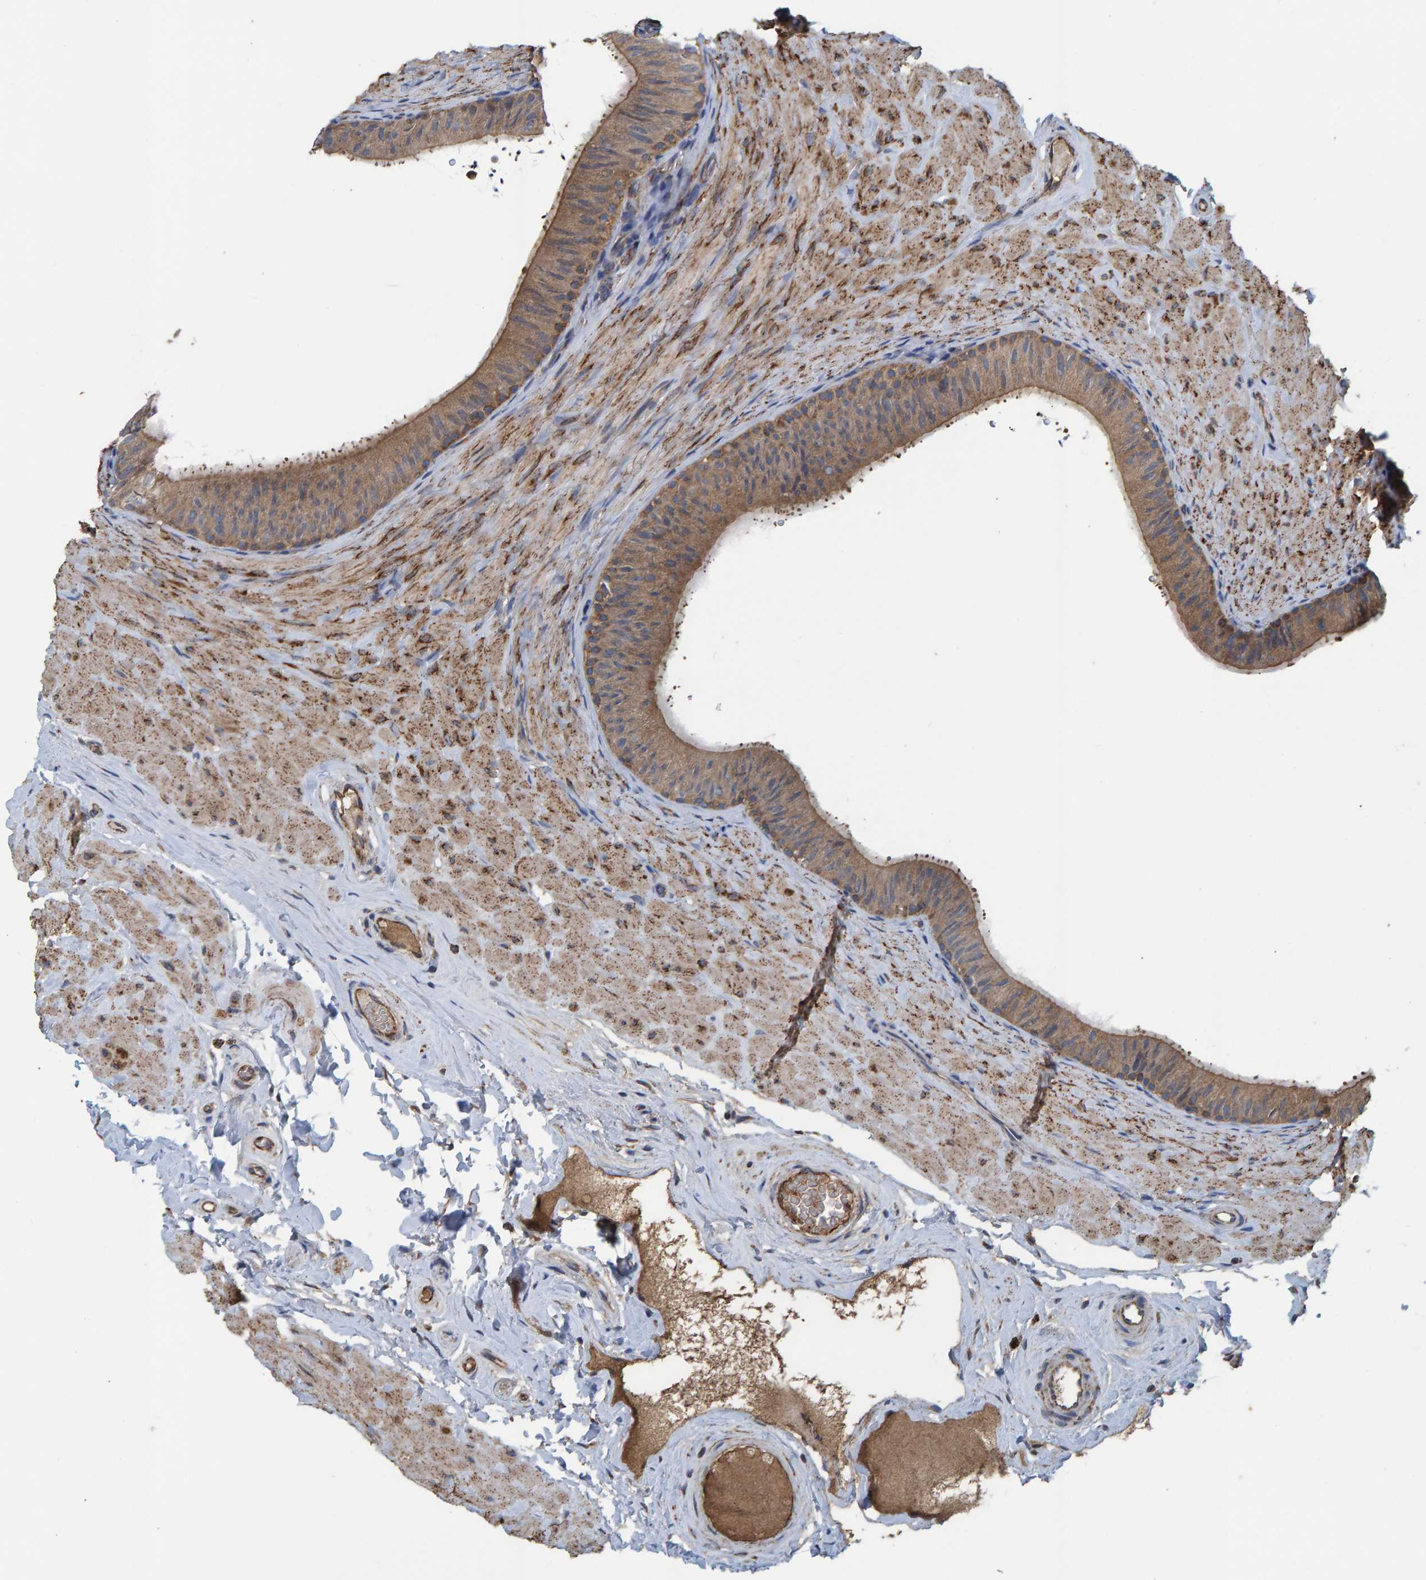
{"staining": {"intensity": "moderate", "quantity": ">75%", "location": "cytoplasmic/membranous"}, "tissue": "epididymis", "cell_type": "Glandular cells", "image_type": "normal", "snomed": [{"axis": "morphology", "description": "Normal tissue, NOS"}, {"axis": "topography", "description": "Epididymis"}], "caption": "Protein expression by immunohistochemistry exhibits moderate cytoplasmic/membranous positivity in about >75% of glandular cells in unremarkable epididymis.", "gene": "LRSAM1", "patient": {"sex": "male", "age": 34}}